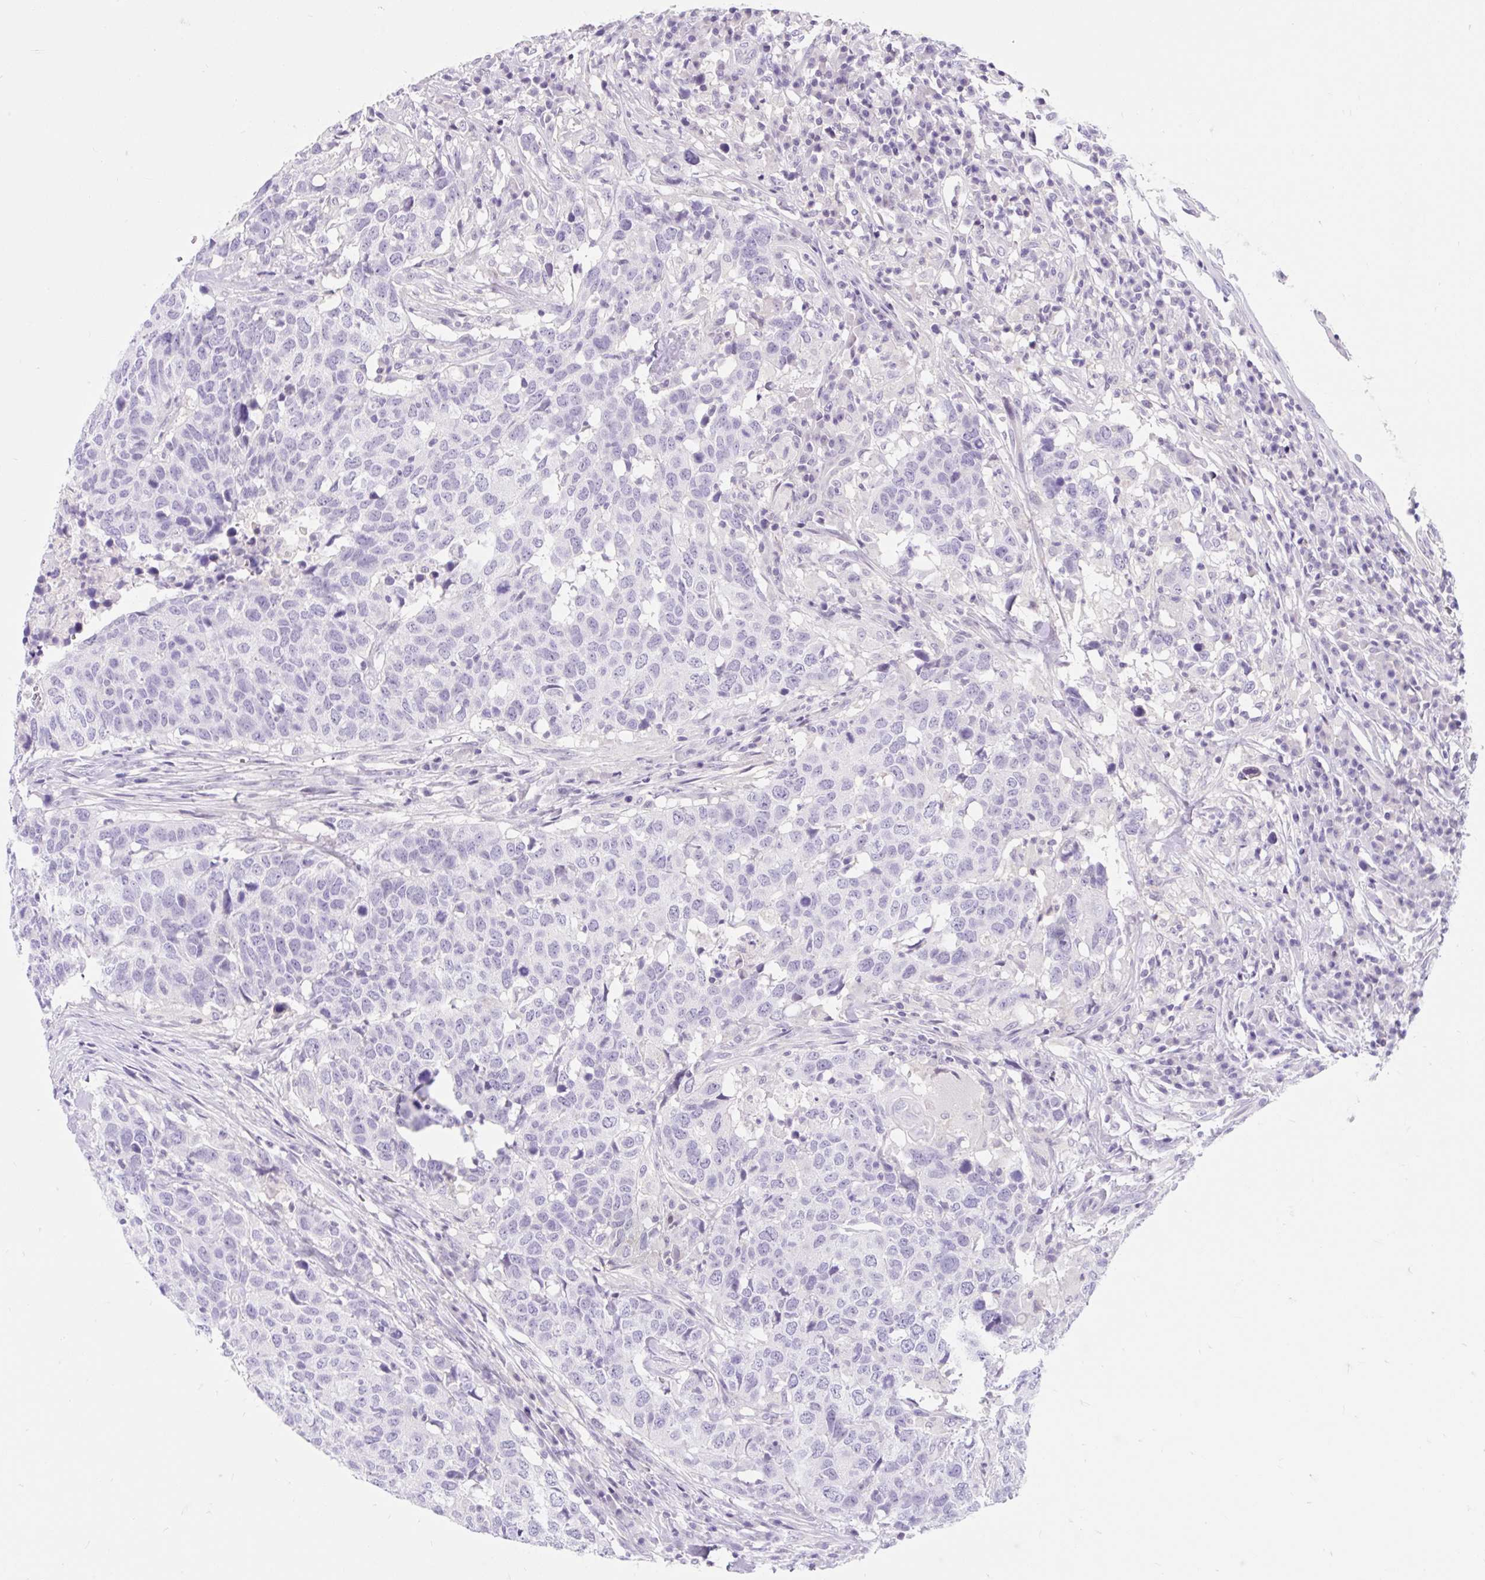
{"staining": {"intensity": "negative", "quantity": "none", "location": "none"}, "tissue": "head and neck cancer", "cell_type": "Tumor cells", "image_type": "cancer", "snomed": [{"axis": "morphology", "description": "Normal tissue, NOS"}, {"axis": "morphology", "description": "Squamous cell carcinoma, NOS"}, {"axis": "topography", "description": "Skeletal muscle"}, {"axis": "topography", "description": "Vascular tissue"}, {"axis": "topography", "description": "Peripheral nerve tissue"}, {"axis": "topography", "description": "Head-Neck"}], "caption": "This is an immunohistochemistry (IHC) photomicrograph of human head and neck cancer (squamous cell carcinoma). There is no expression in tumor cells.", "gene": "SLC28A1", "patient": {"sex": "male", "age": 66}}